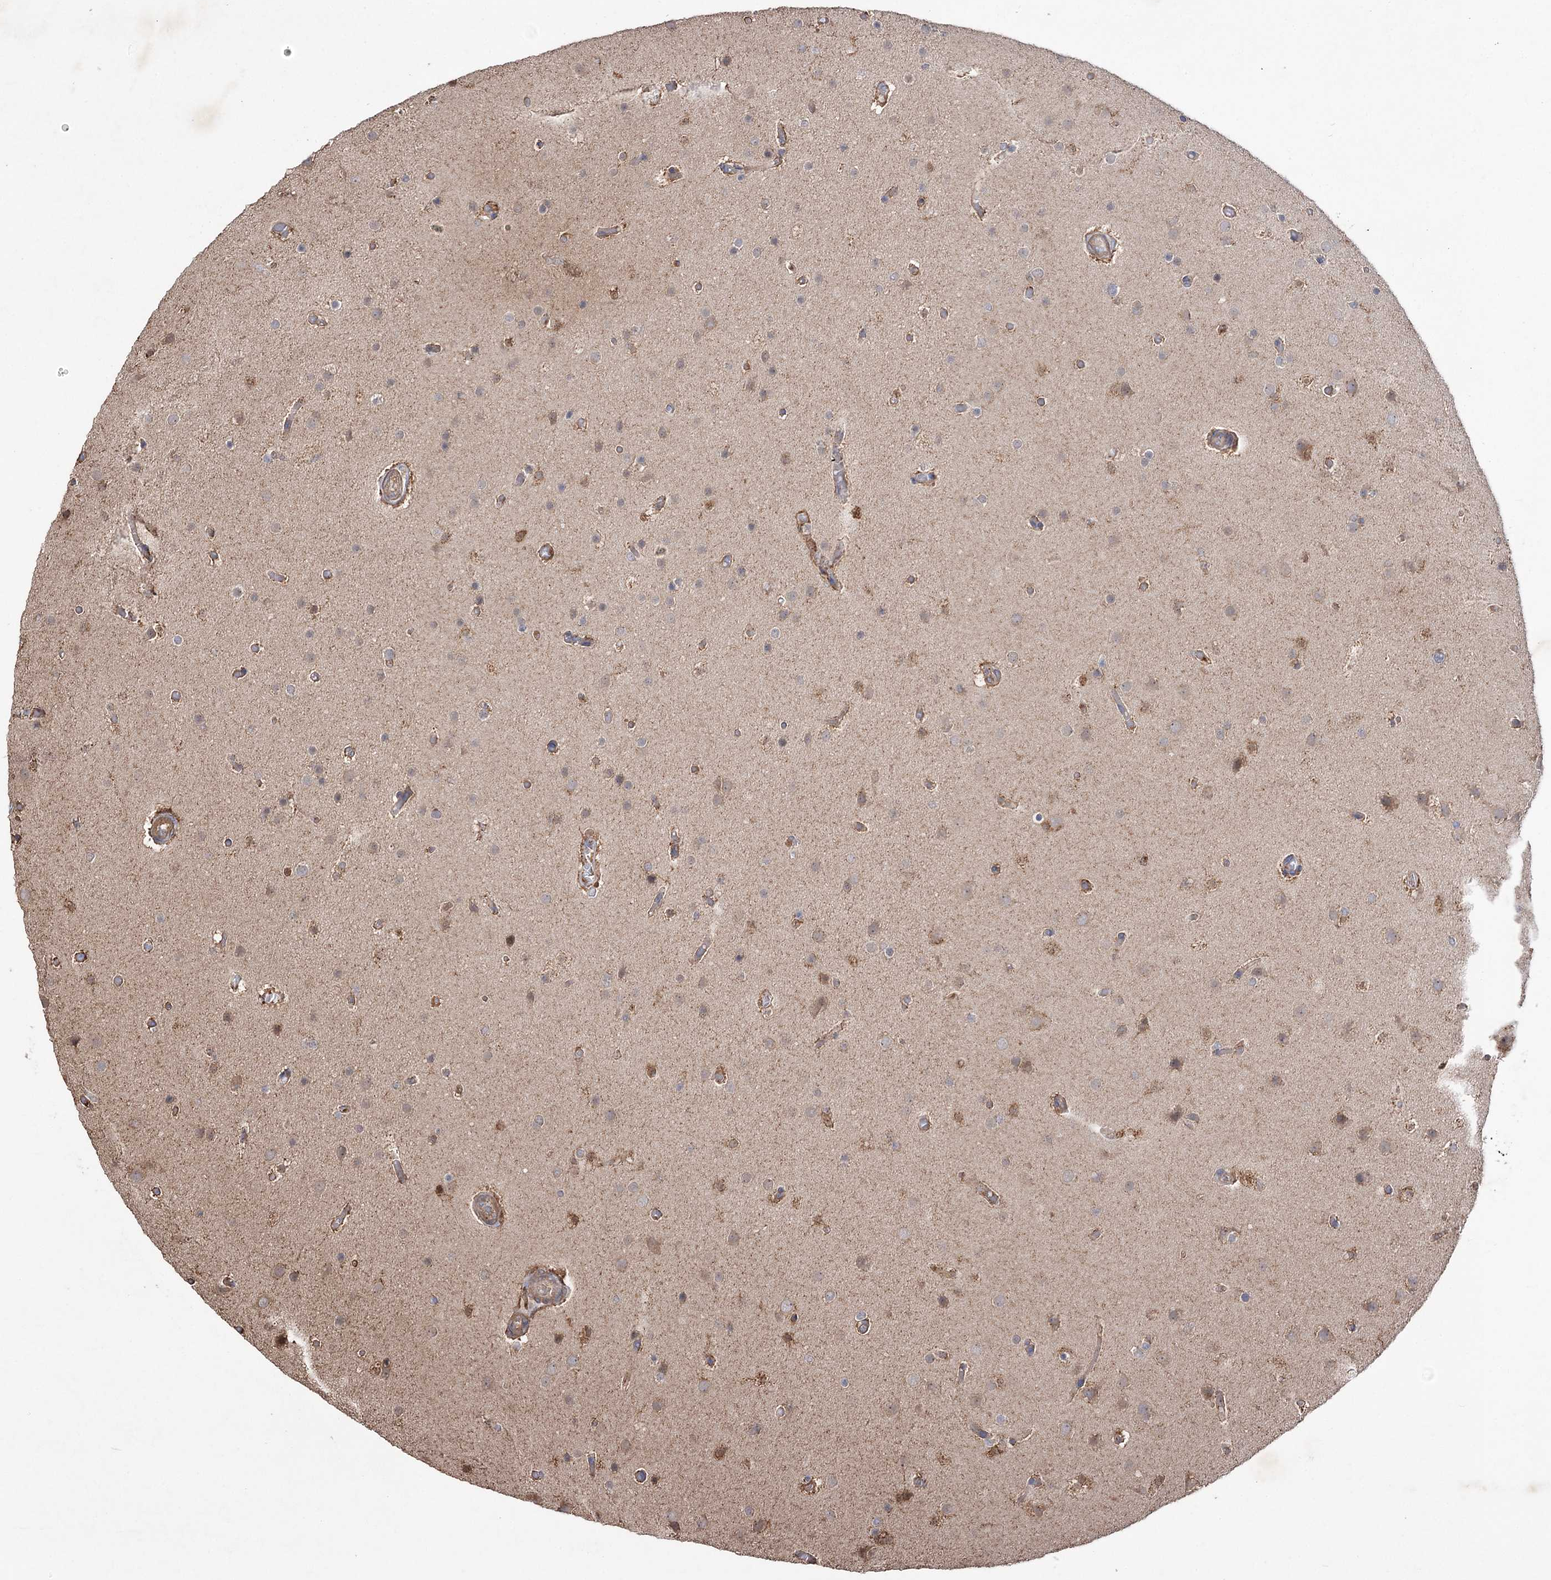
{"staining": {"intensity": "weak", "quantity": "25%-75%", "location": "cytoplasmic/membranous"}, "tissue": "glioma", "cell_type": "Tumor cells", "image_type": "cancer", "snomed": [{"axis": "morphology", "description": "Glioma, malignant, High grade"}, {"axis": "topography", "description": "Cerebral cortex"}], "caption": "Immunohistochemistry (IHC) image of neoplastic tissue: human malignant glioma (high-grade) stained using immunohistochemistry (IHC) exhibits low levels of weak protein expression localized specifically in the cytoplasmic/membranous of tumor cells, appearing as a cytoplasmic/membranous brown color.", "gene": "LARS2", "patient": {"sex": "female", "age": 36}}